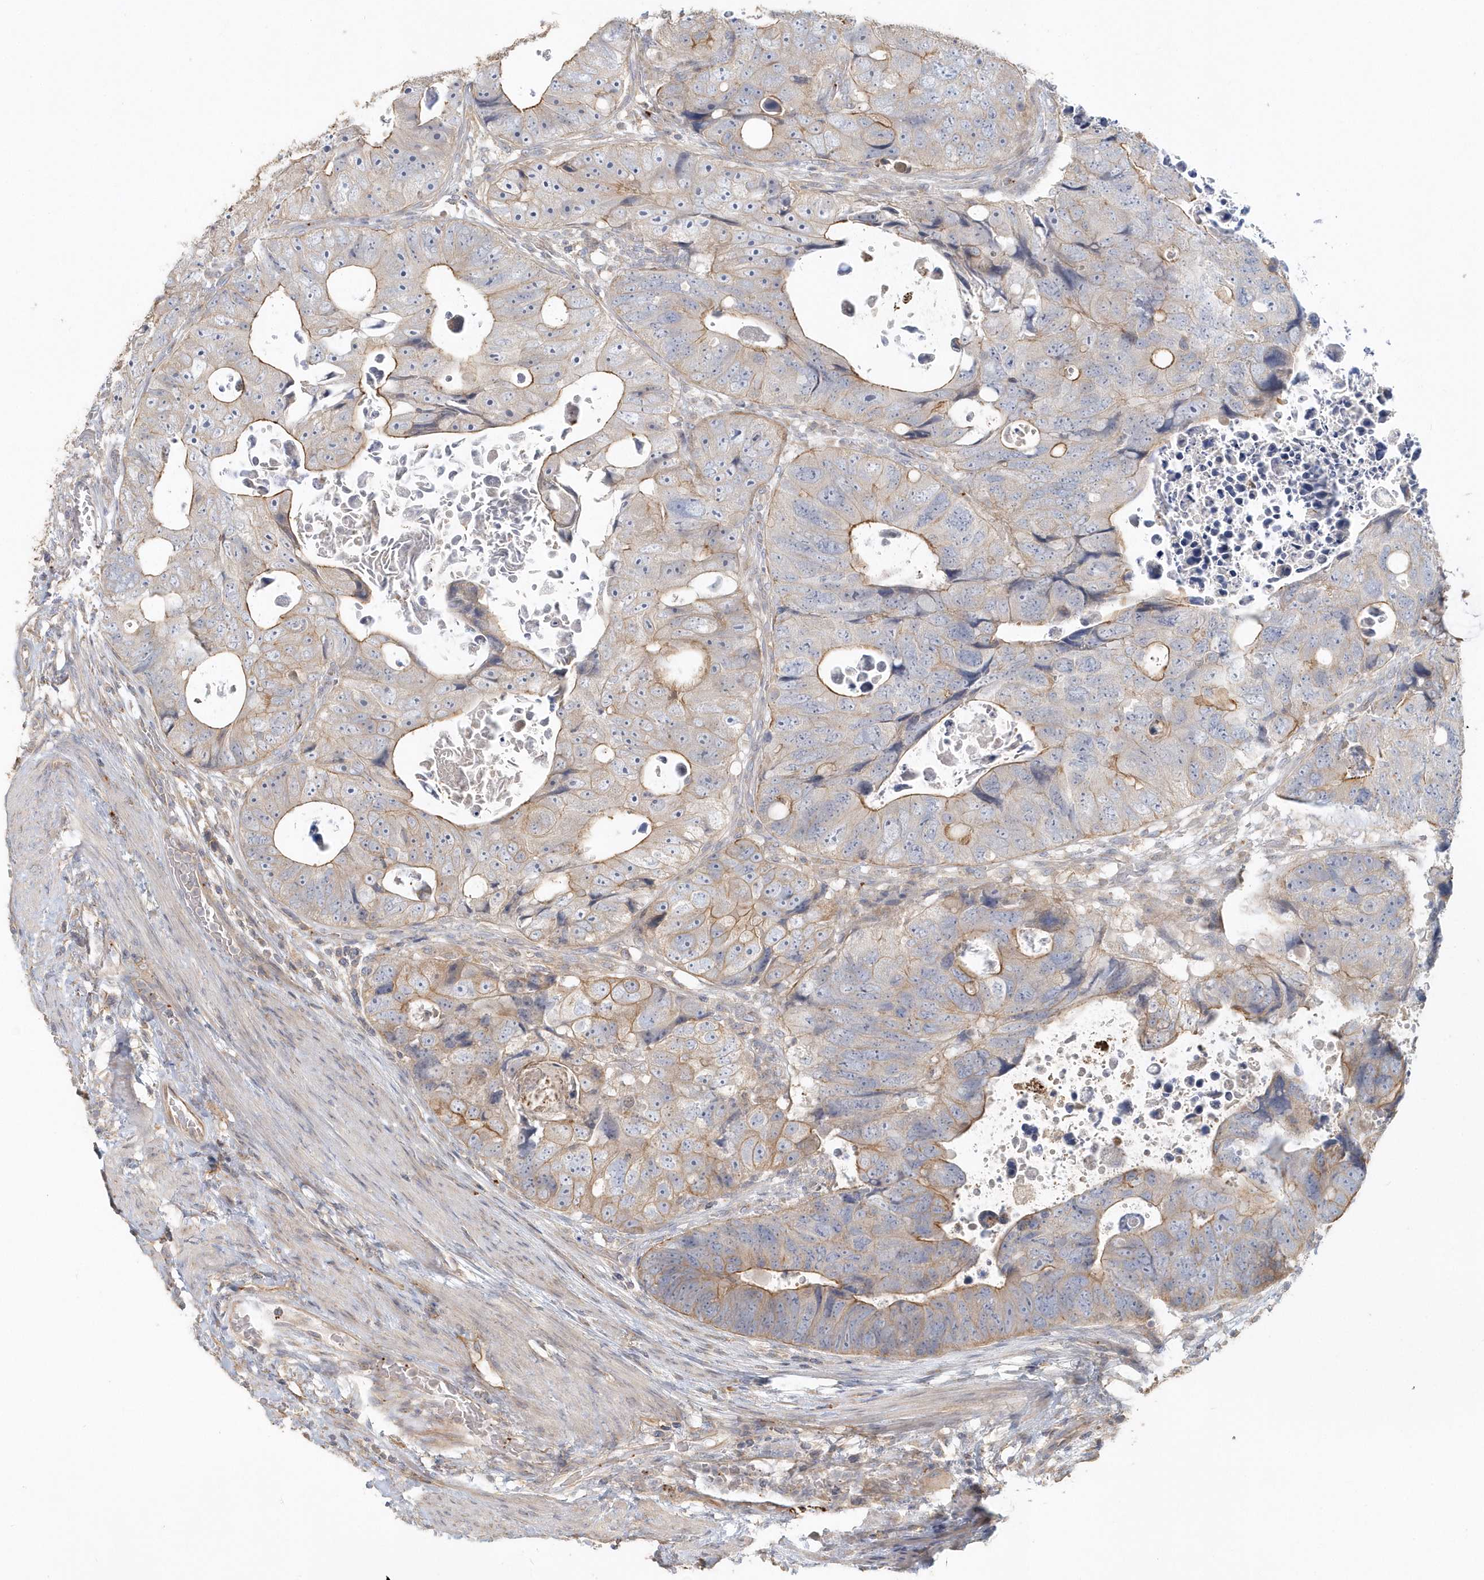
{"staining": {"intensity": "moderate", "quantity": "25%-75%", "location": "cytoplasmic/membranous"}, "tissue": "colorectal cancer", "cell_type": "Tumor cells", "image_type": "cancer", "snomed": [{"axis": "morphology", "description": "Adenocarcinoma, NOS"}, {"axis": "topography", "description": "Rectum"}], "caption": "A histopathology image of human colorectal adenocarcinoma stained for a protein reveals moderate cytoplasmic/membranous brown staining in tumor cells.", "gene": "MMRN1", "patient": {"sex": "male", "age": 59}}